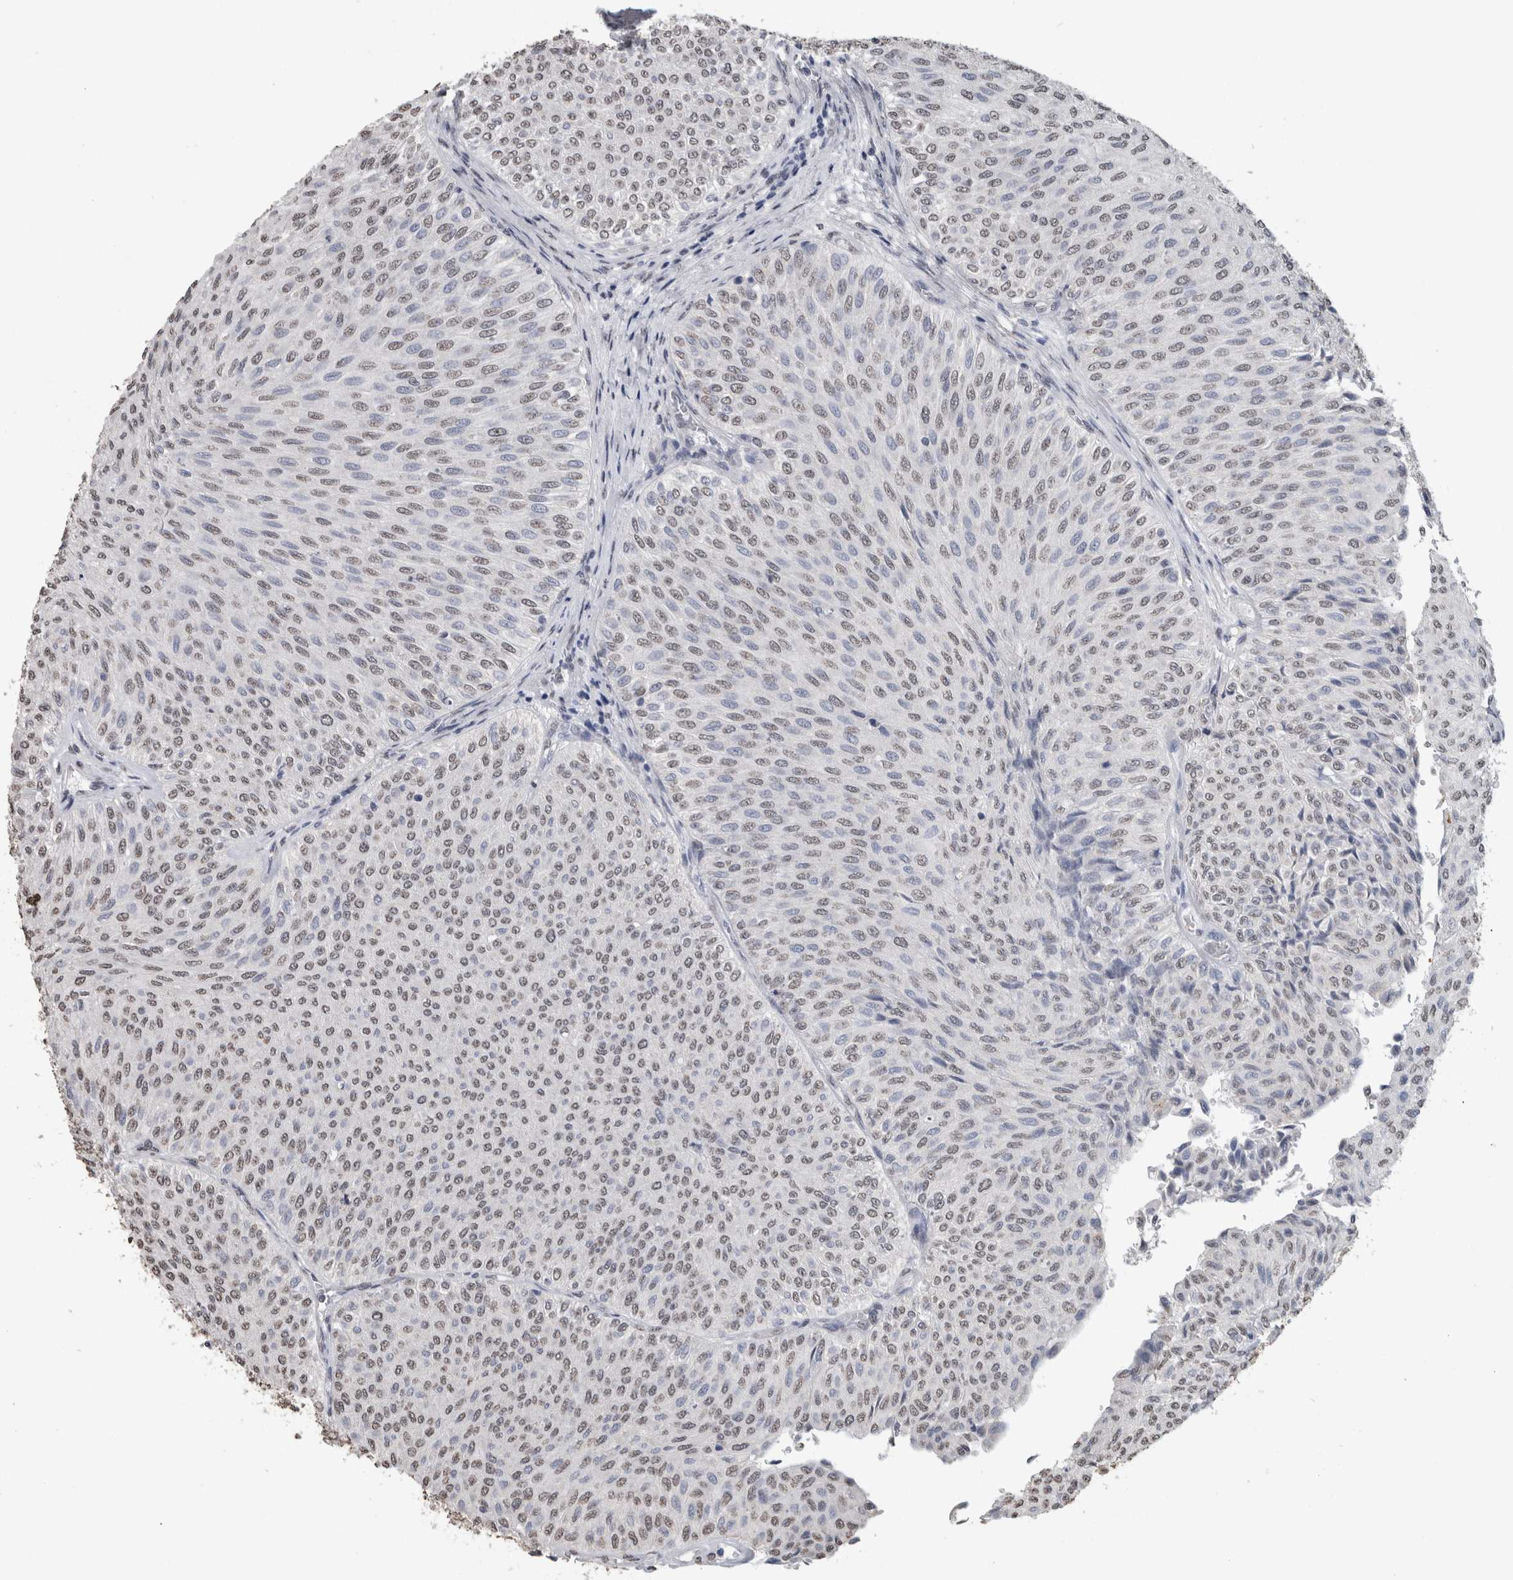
{"staining": {"intensity": "weak", "quantity": ">75%", "location": "nuclear"}, "tissue": "urothelial cancer", "cell_type": "Tumor cells", "image_type": "cancer", "snomed": [{"axis": "morphology", "description": "Urothelial carcinoma, Low grade"}, {"axis": "topography", "description": "Urinary bladder"}], "caption": "Protein staining displays weak nuclear staining in approximately >75% of tumor cells in urothelial cancer. Nuclei are stained in blue.", "gene": "LTBP1", "patient": {"sex": "male", "age": 78}}